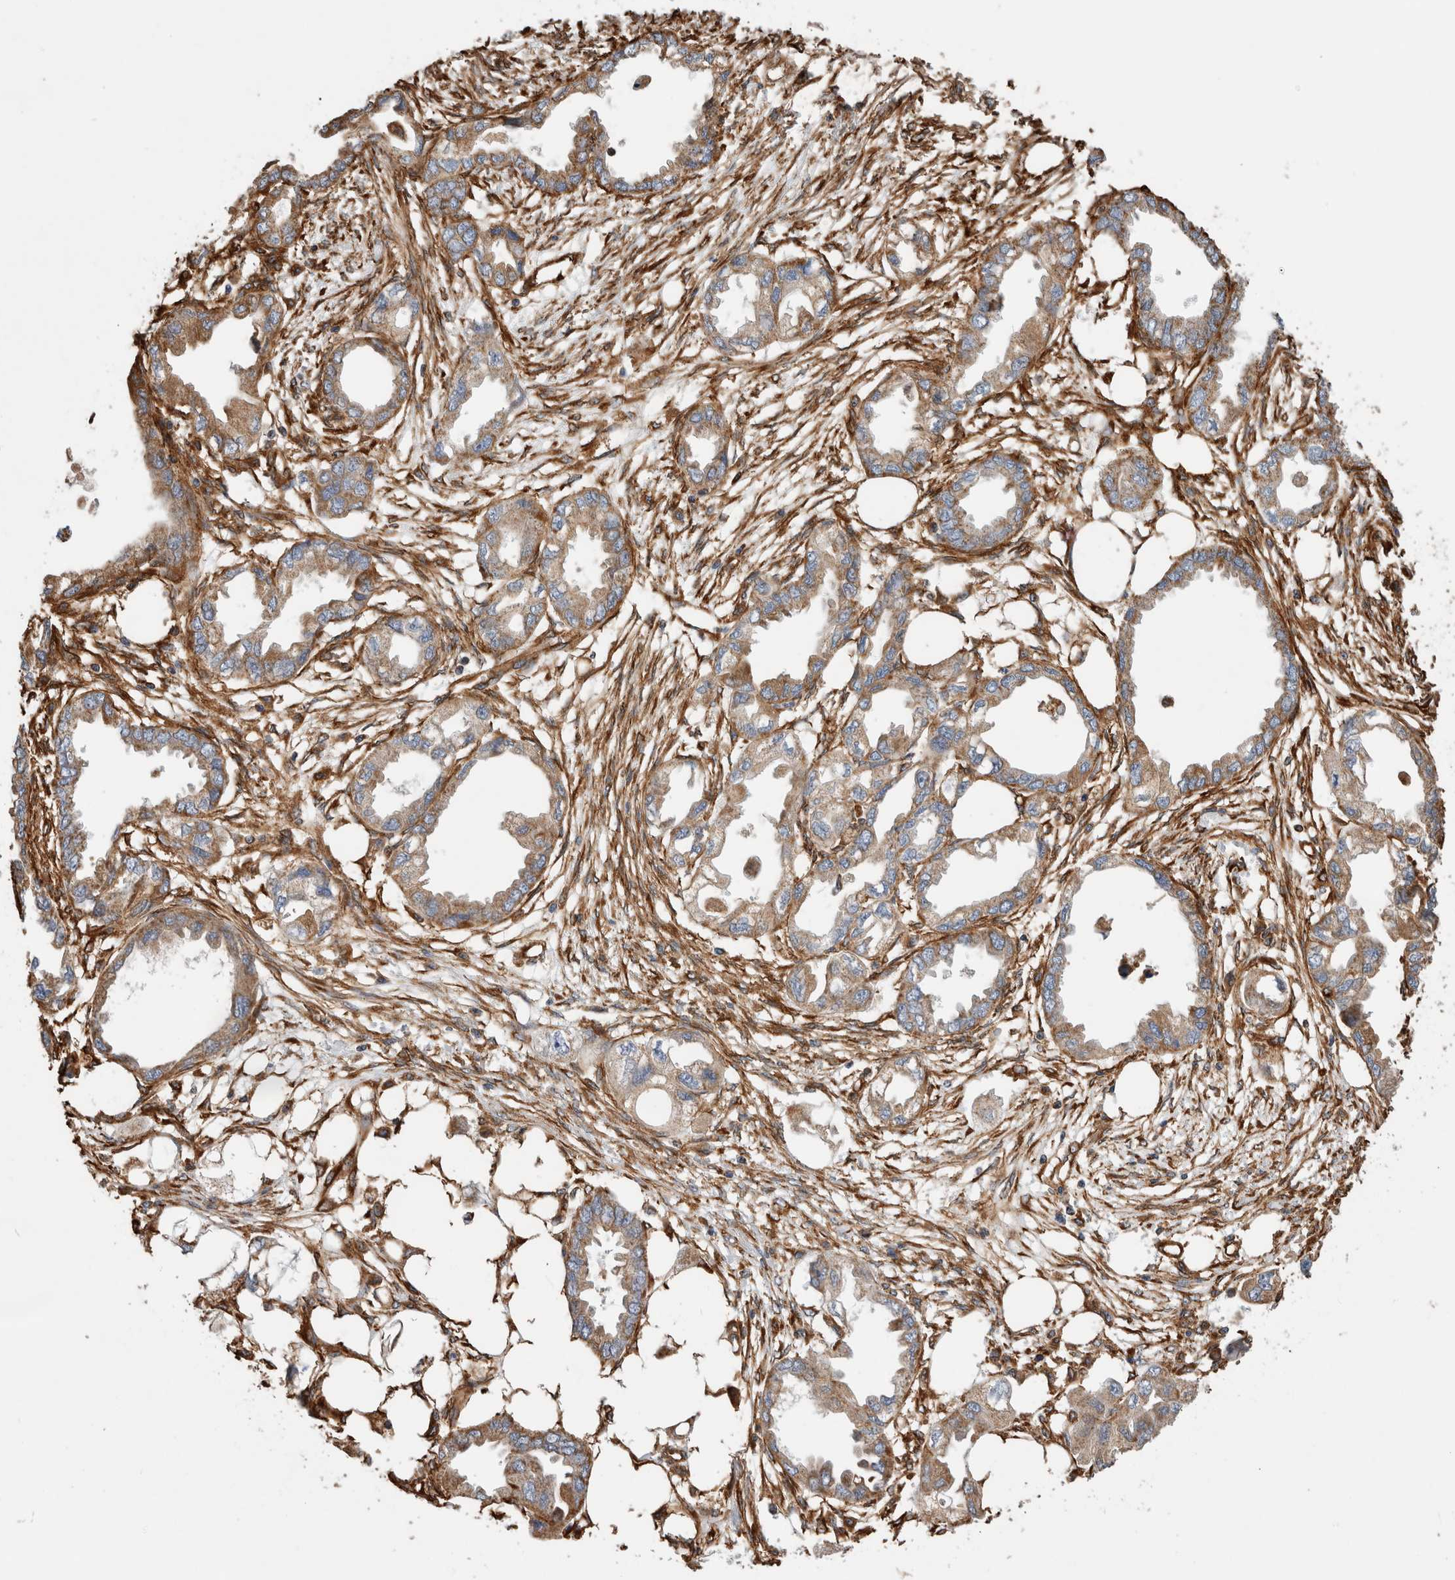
{"staining": {"intensity": "moderate", "quantity": ">75%", "location": "cytoplasmic/membranous"}, "tissue": "endometrial cancer", "cell_type": "Tumor cells", "image_type": "cancer", "snomed": [{"axis": "morphology", "description": "Adenocarcinoma, NOS"}, {"axis": "morphology", "description": "Adenocarcinoma, metastatic, NOS"}, {"axis": "topography", "description": "Adipose tissue"}, {"axis": "topography", "description": "Endometrium"}], "caption": "Immunohistochemistry of endometrial adenocarcinoma reveals medium levels of moderate cytoplasmic/membranous positivity in about >75% of tumor cells.", "gene": "ZNF397", "patient": {"sex": "female", "age": 67}}